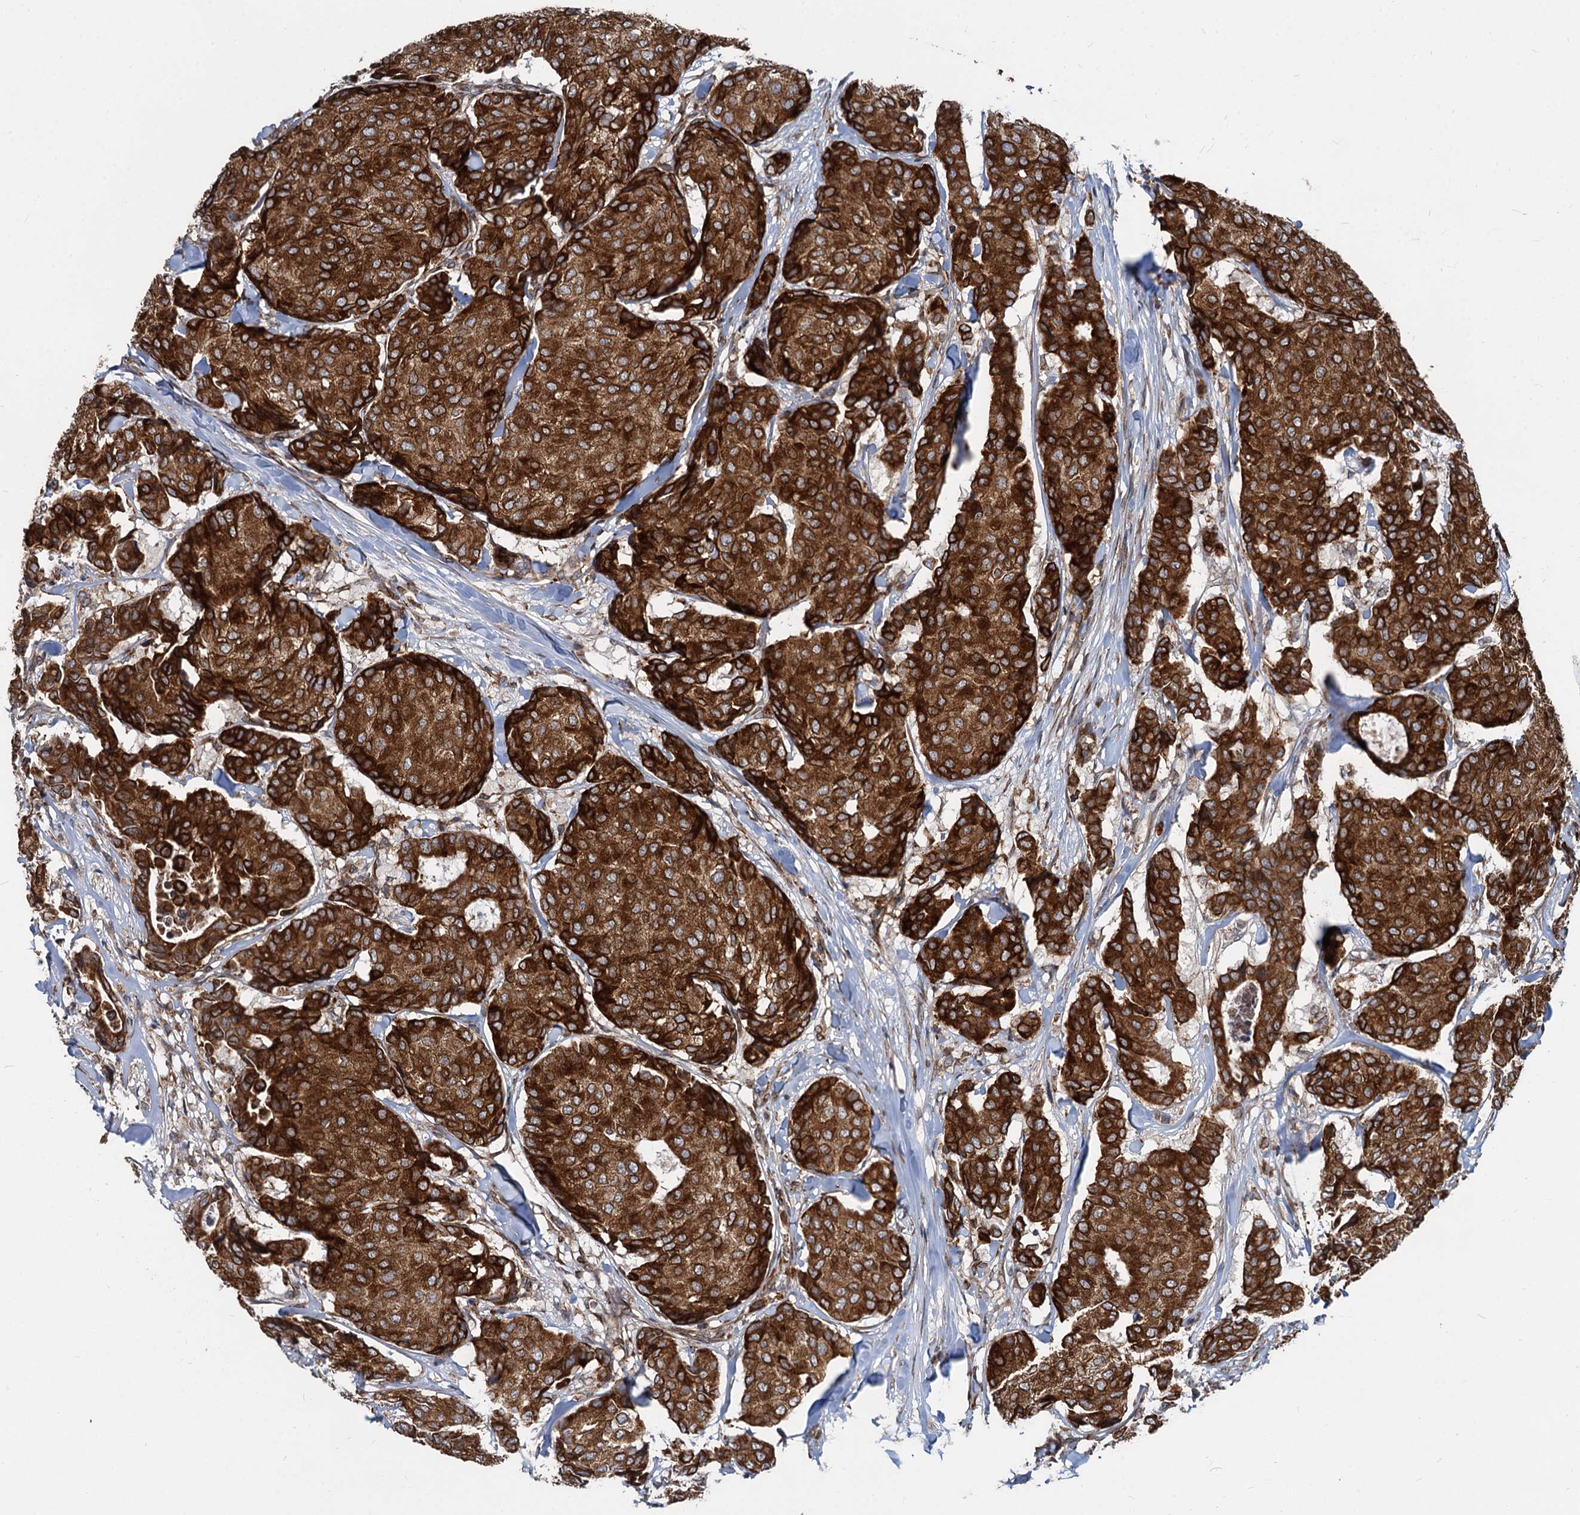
{"staining": {"intensity": "strong", "quantity": ">75%", "location": "cytoplasmic/membranous"}, "tissue": "breast cancer", "cell_type": "Tumor cells", "image_type": "cancer", "snomed": [{"axis": "morphology", "description": "Duct carcinoma"}, {"axis": "topography", "description": "Breast"}], "caption": "Breast cancer (invasive ductal carcinoma) stained with DAB immunohistochemistry (IHC) demonstrates high levels of strong cytoplasmic/membranous positivity in about >75% of tumor cells.", "gene": "STIM1", "patient": {"sex": "female", "age": 75}}